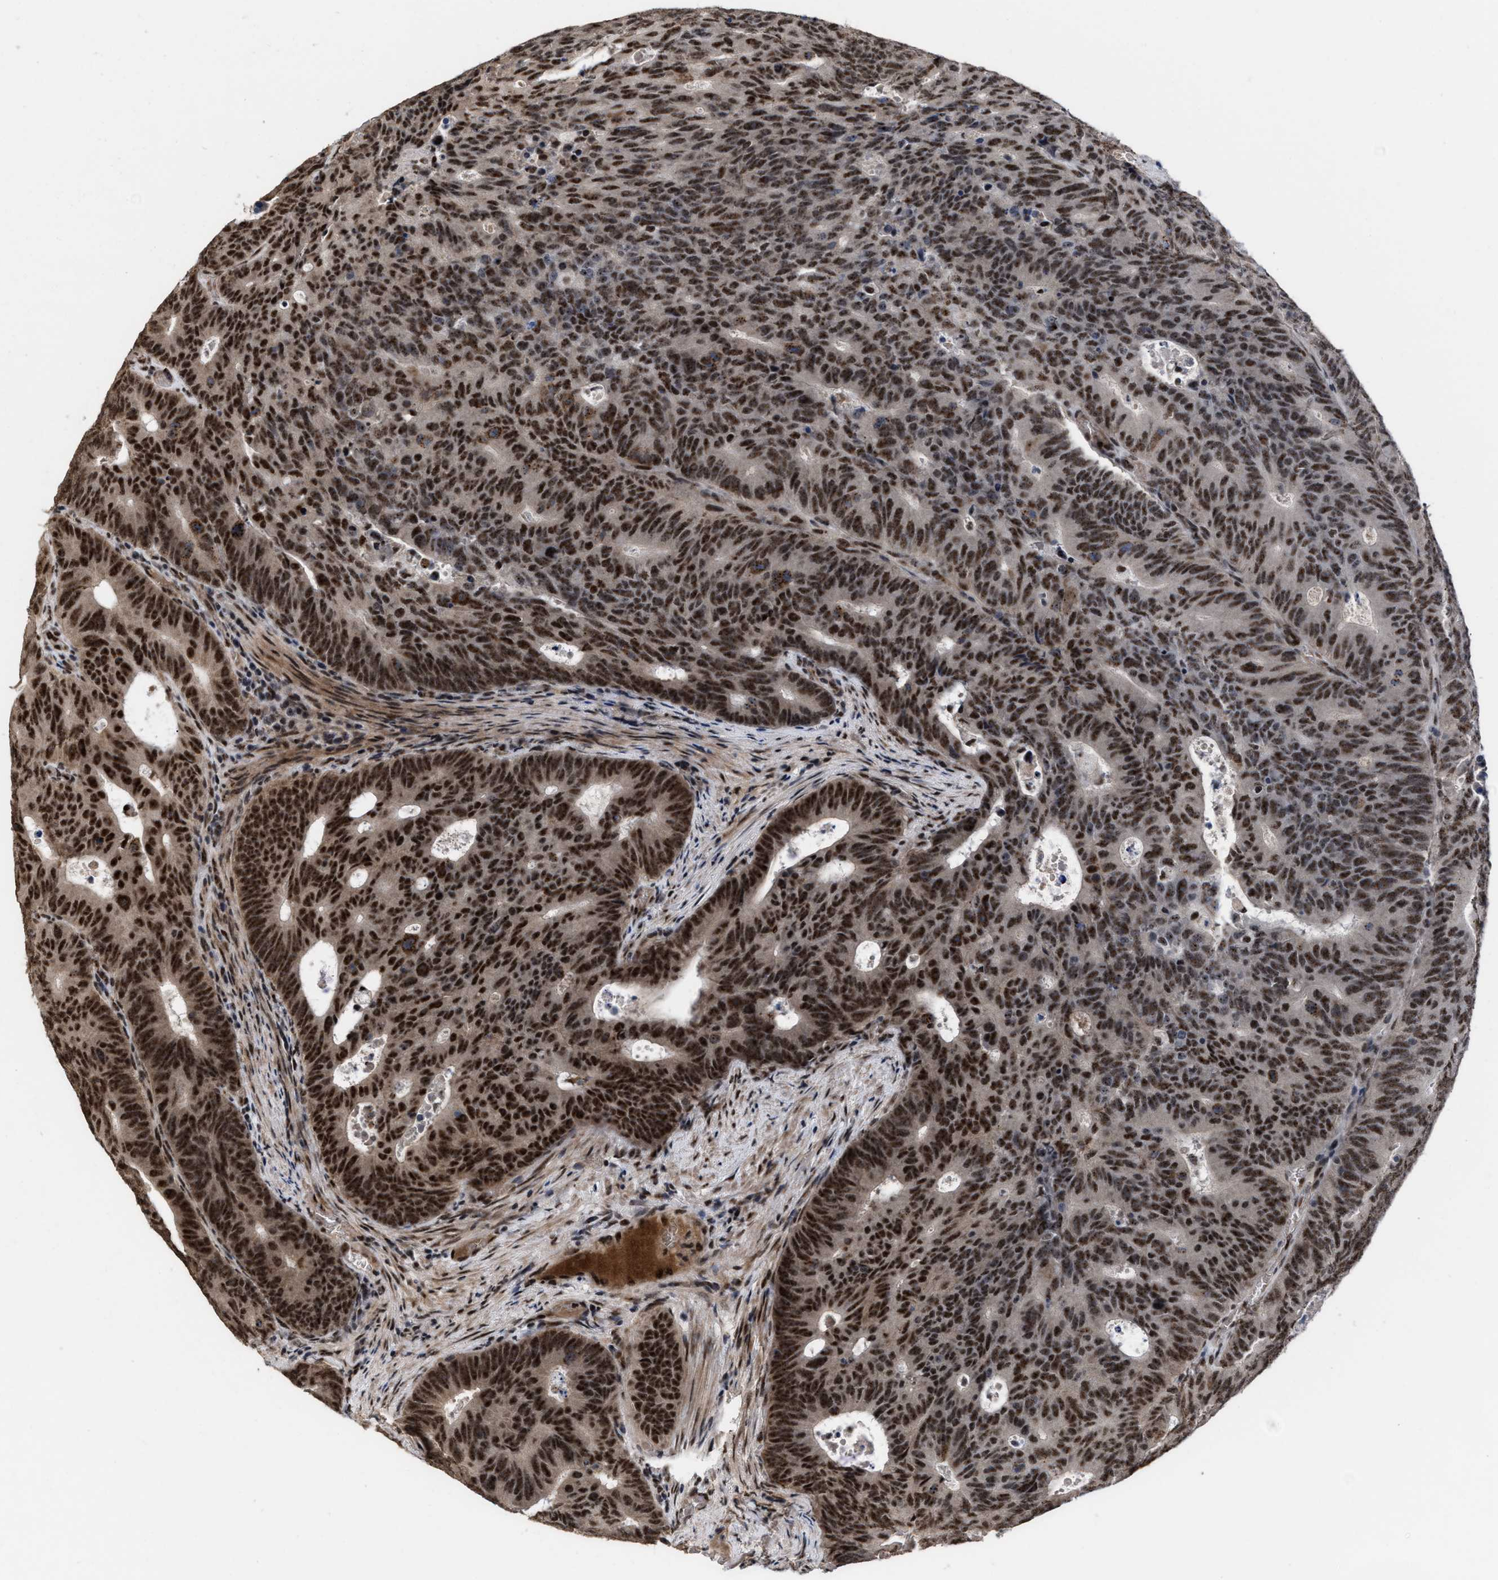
{"staining": {"intensity": "strong", "quantity": ">75%", "location": "nuclear"}, "tissue": "colorectal cancer", "cell_type": "Tumor cells", "image_type": "cancer", "snomed": [{"axis": "morphology", "description": "Adenocarcinoma, NOS"}, {"axis": "topography", "description": "Colon"}], "caption": "Immunohistochemistry of human colorectal cancer (adenocarcinoma) shows high levels of strong nuclear staining in approximately >75% of tumor cells.", "gene": "EIF4A3", "patient": {"sex": "male", "age": 87}}